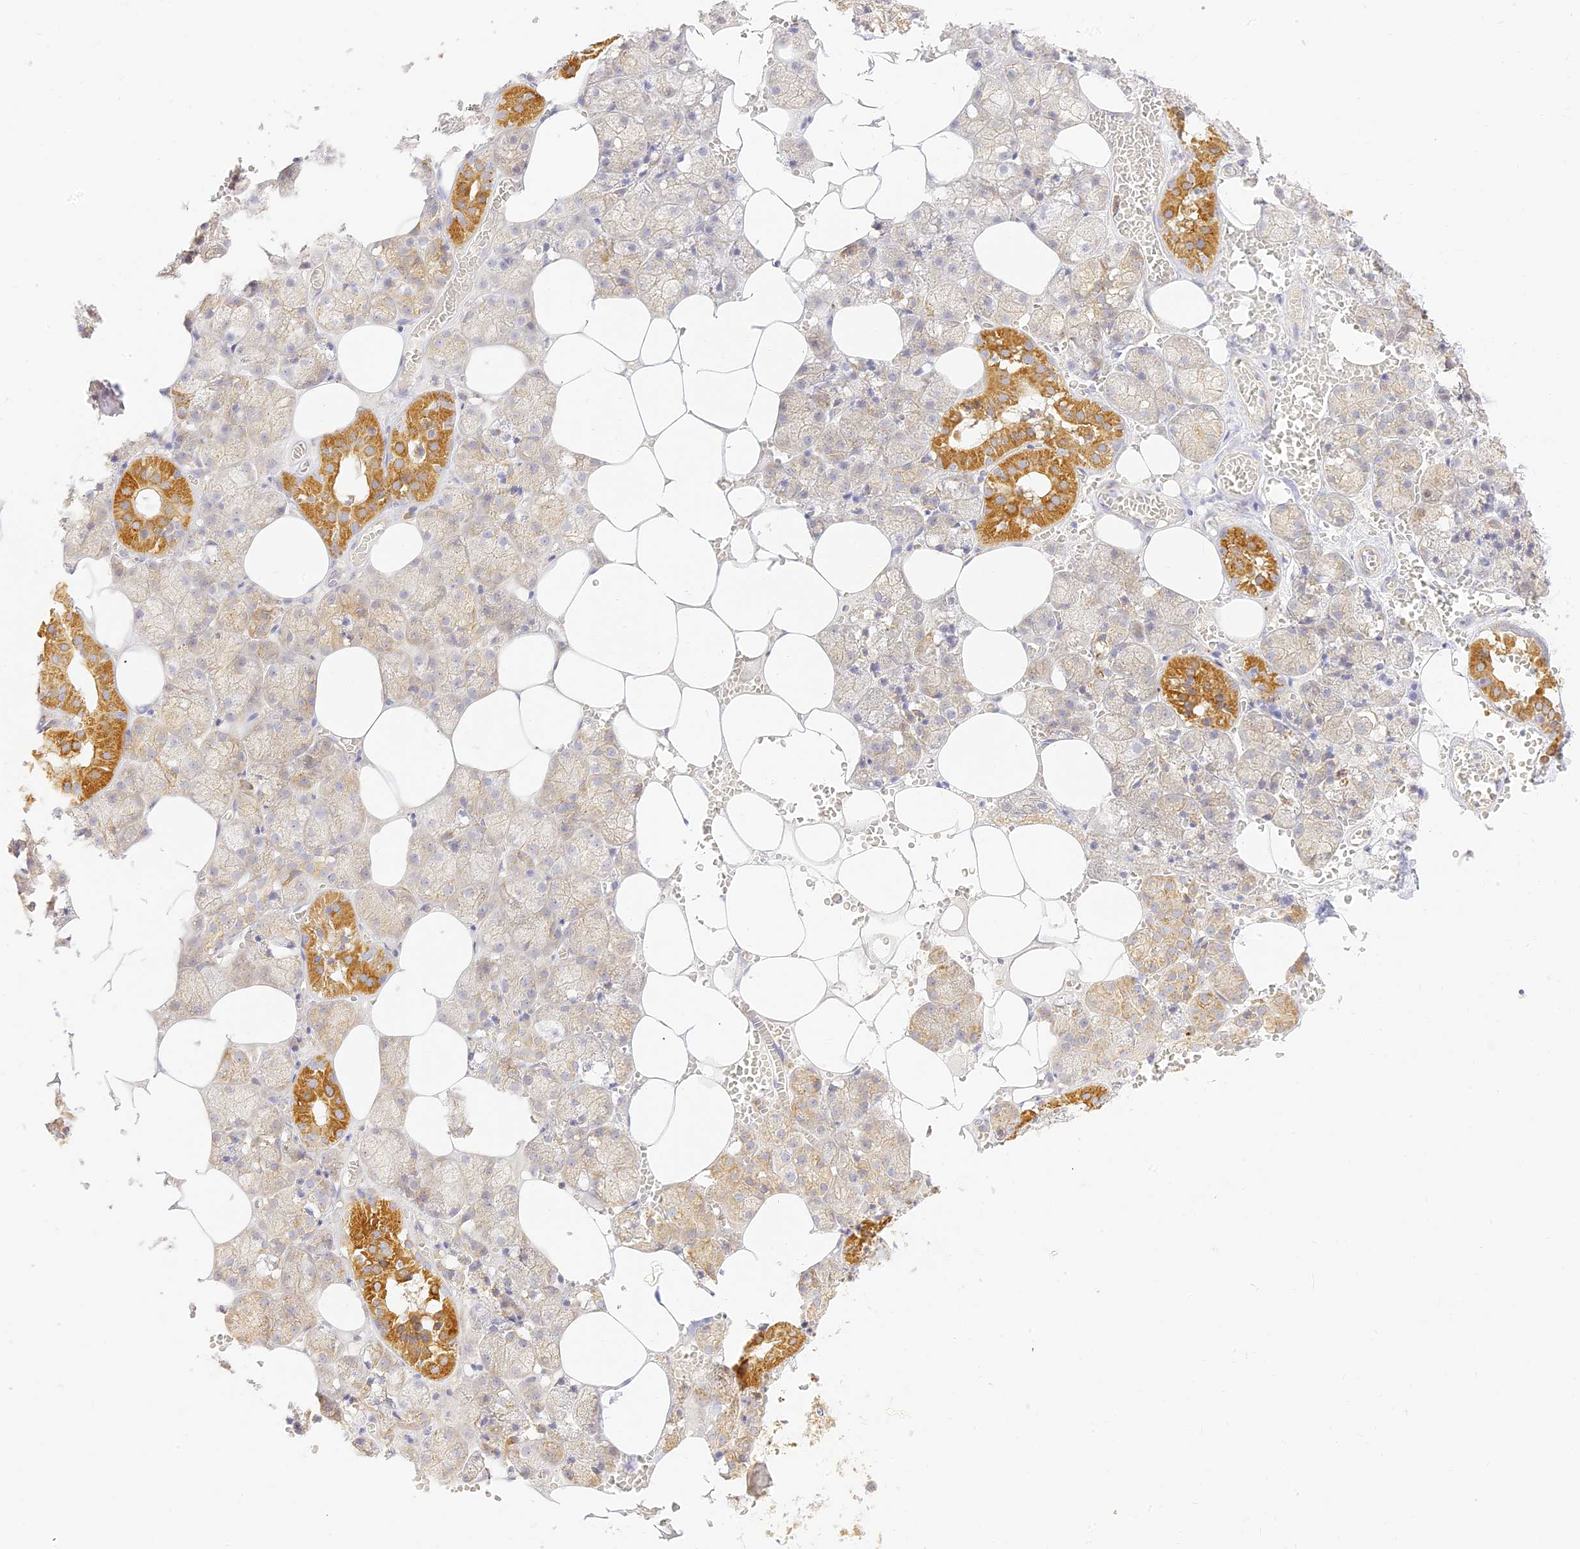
{"staining": {"intensity": "strong", "quantity": "<25%", "location": "cytoplasmic/membranous"}, "tissue": "salivary gland", "cell_type": "Glandular cells", "image_type": "normal", "snomed": [{"axis": "morphology", "description": "Normal tissue, NOS"}, {"axis": "topography", "description": "Salivary gland"}], "caption": "A micrograph showing strong cytoplasmic/membranous expression in about <25% of glandular cells in benign salivary gland, as visualized by brown immunohistochemical staining.", "gene": "LRRC15", "patient": {"sex": "male", "age": 62}}